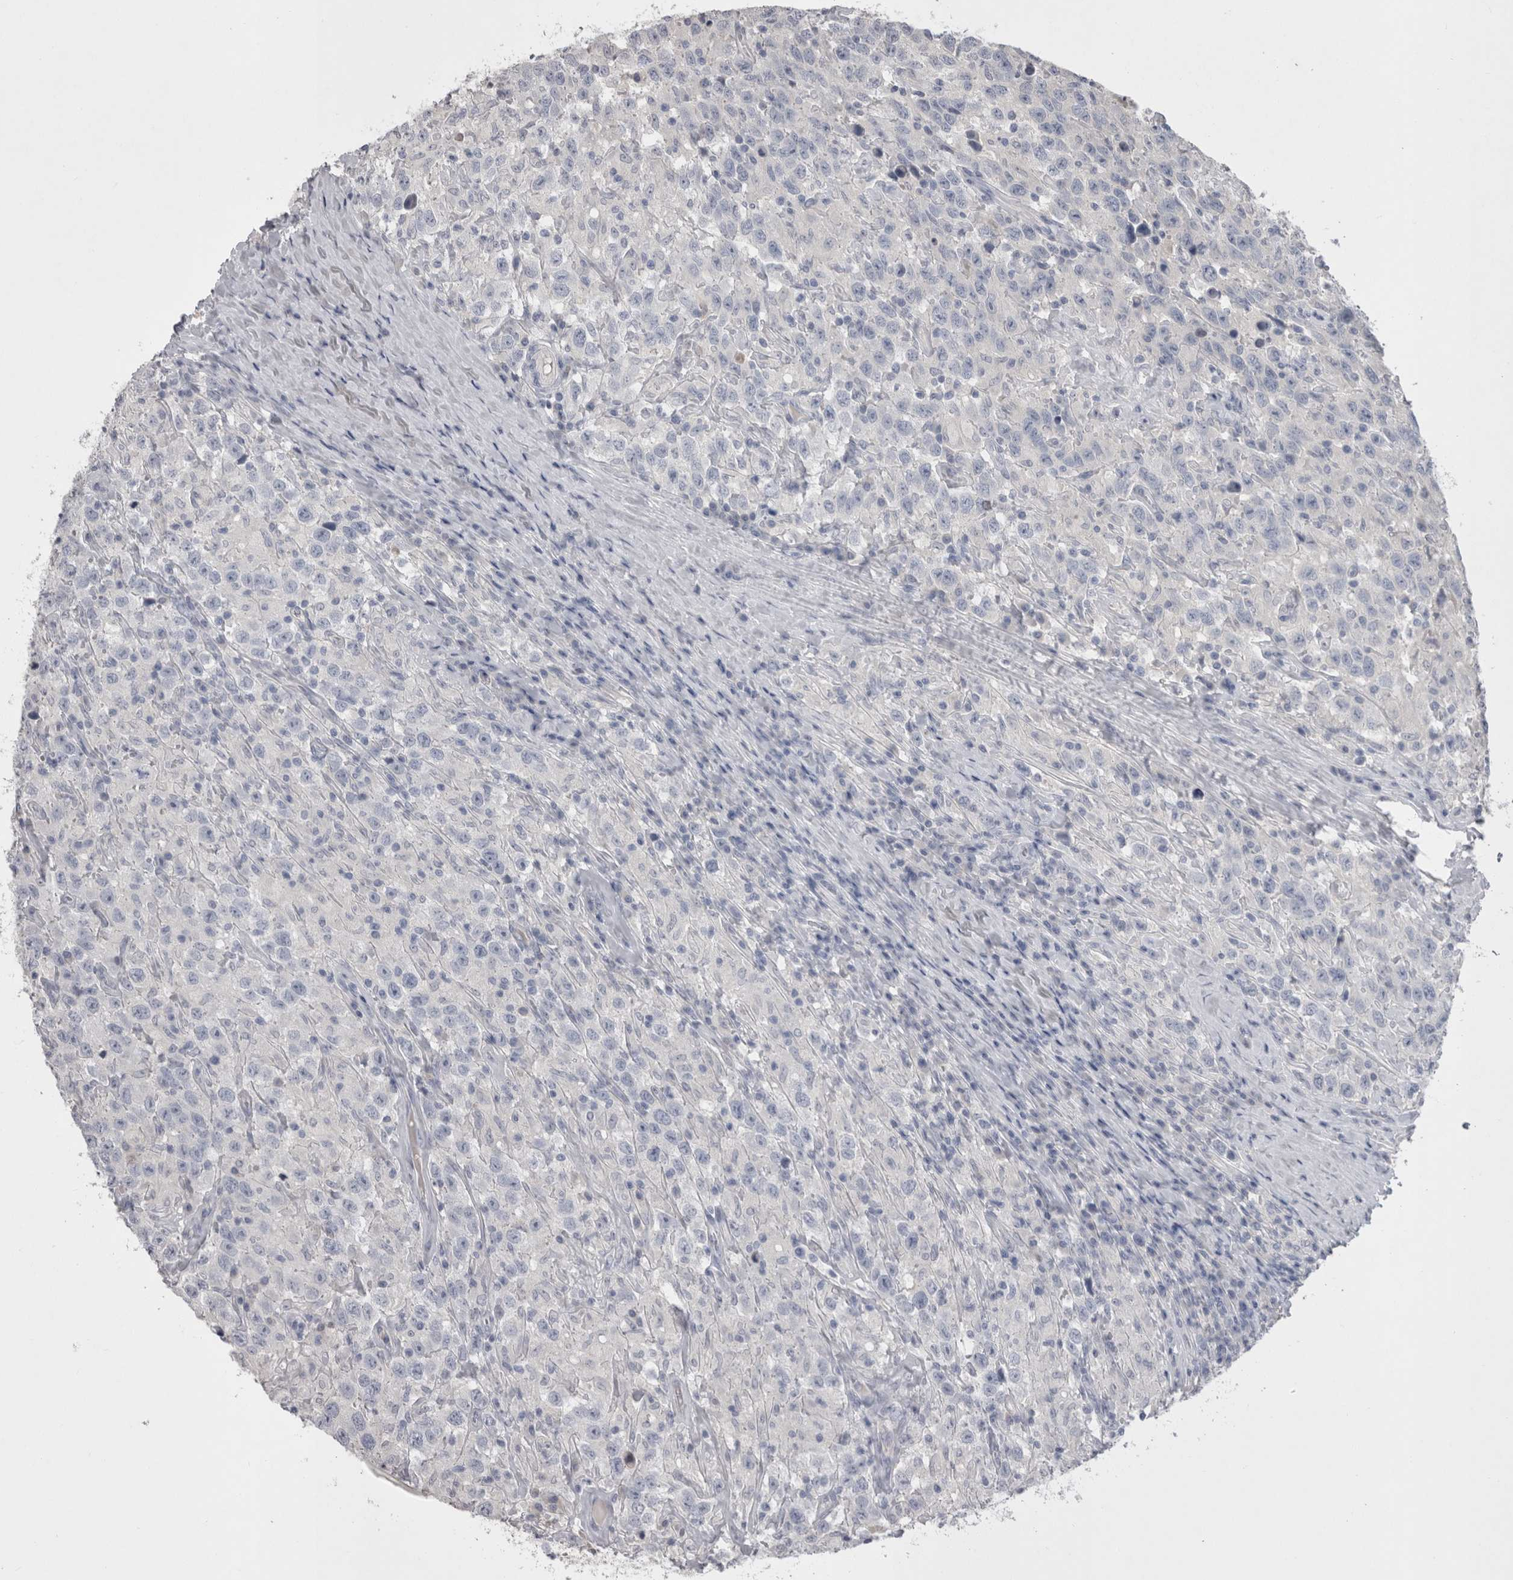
{"staining": {"intensity": "negative", "quantity": "none", "location": "none"}, "tissue": "testis cancer", "cell_type": "Tumor cells", "image_type": "cancer", "snomed": [{"axis": "morphology", "description": "Seminoma, NOS"}, {"axis": "topography", "description": "Testis"}], "caption": "Micrograph shows no protein positivity in tumor cells of seminoma (testis) tissue.", "gene": "ADAM2", "patient": {"sex": "male", "age": 41}}